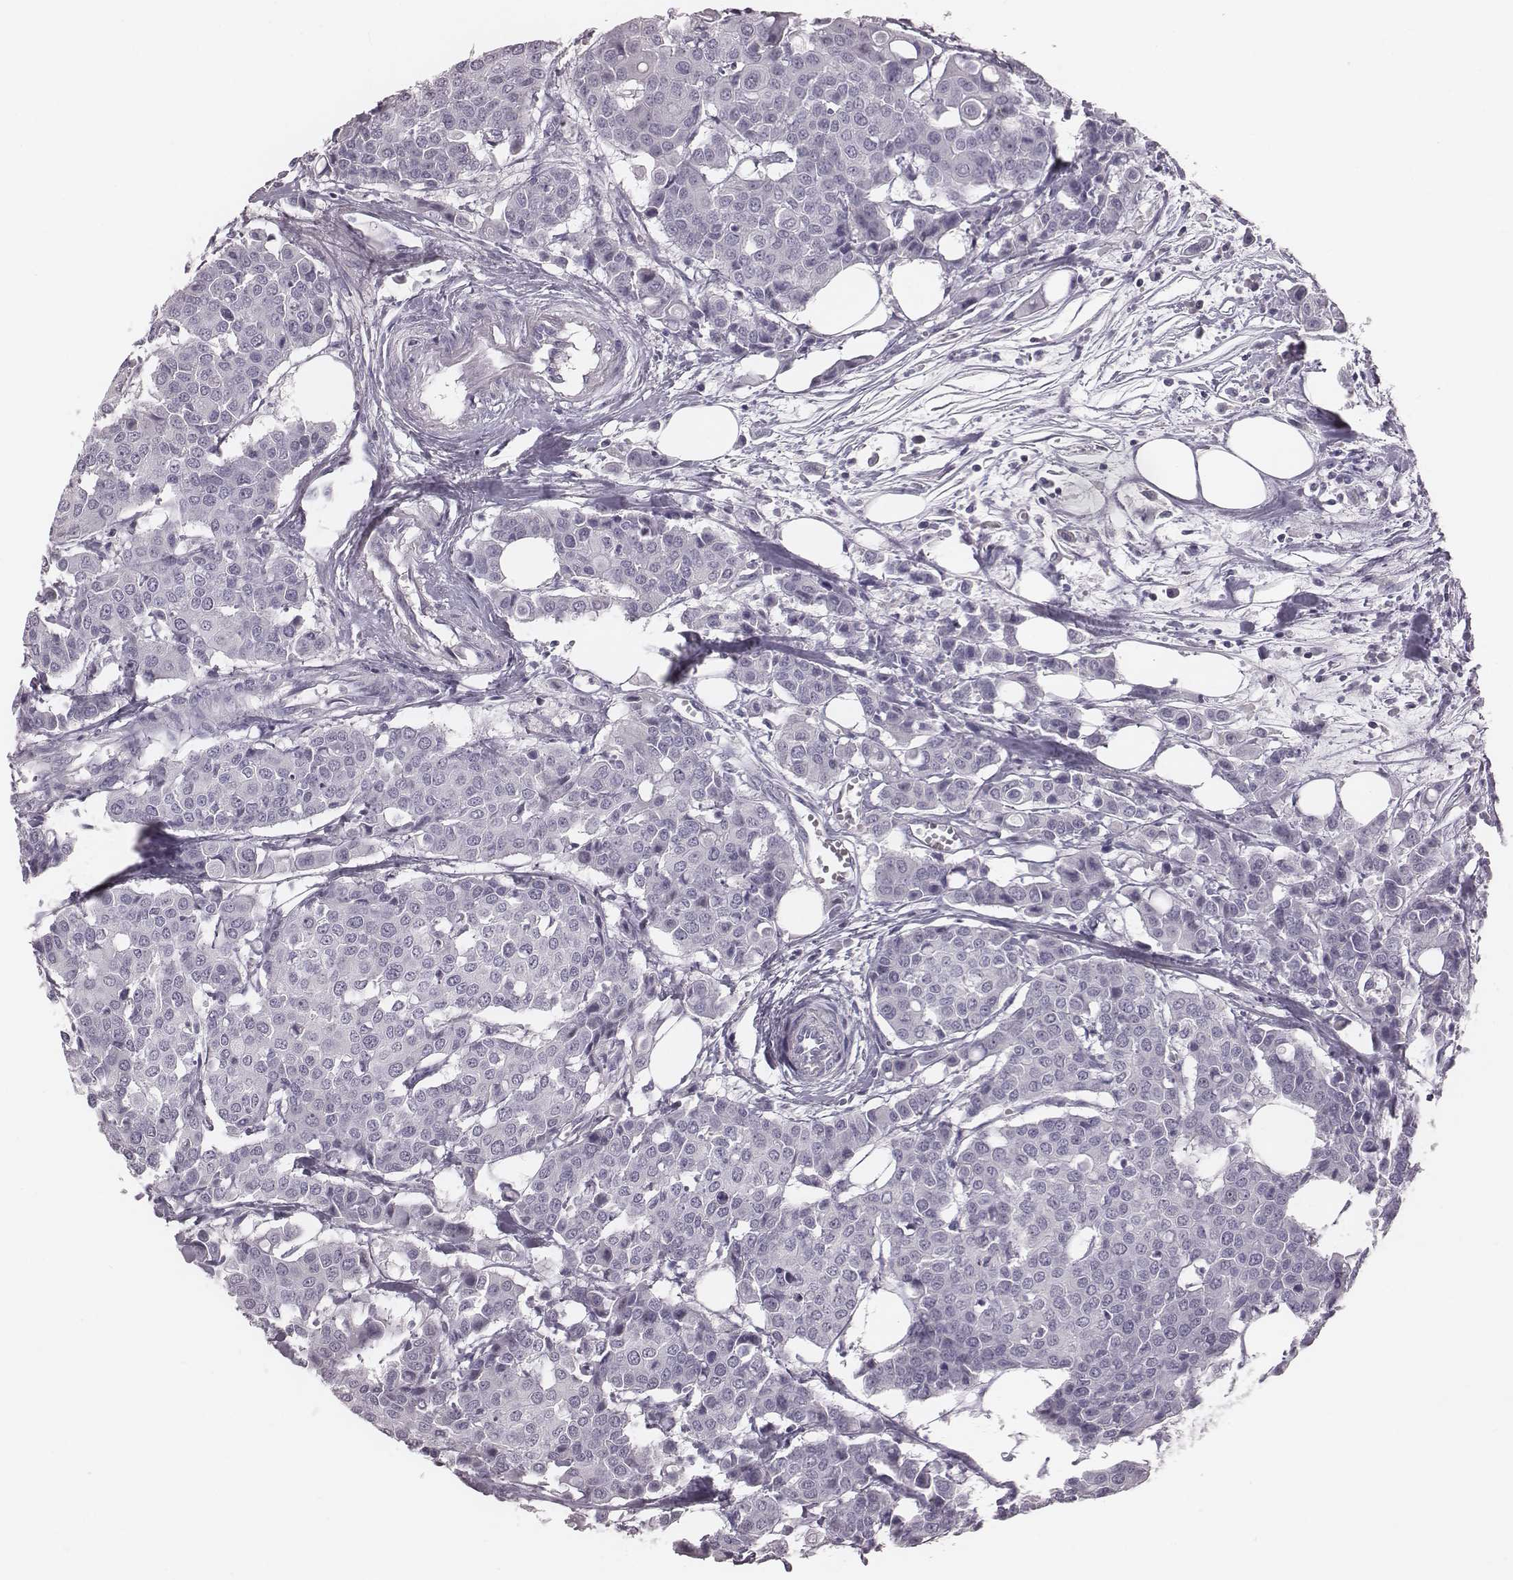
{"staining": {"intensity": "negative", "quantity": "none", "location": "none"}, "tissue": "carcinoid", "cell_type": "Tumor cells", "image_type": "cancer", "snomed": [{"axis": "morphology", "description": "Carcinoid, malignant, NOS"}, {"axis": "topography", "description": "Colon"}], "caption": "Tumor cells are negative for brown protein staining in carcinoid. (DAB immunohistochemistry visualized using brightfield microscopy, high magnification).", "gene": "PDE8B", "patient": {"sex": "male", "age": 81}}